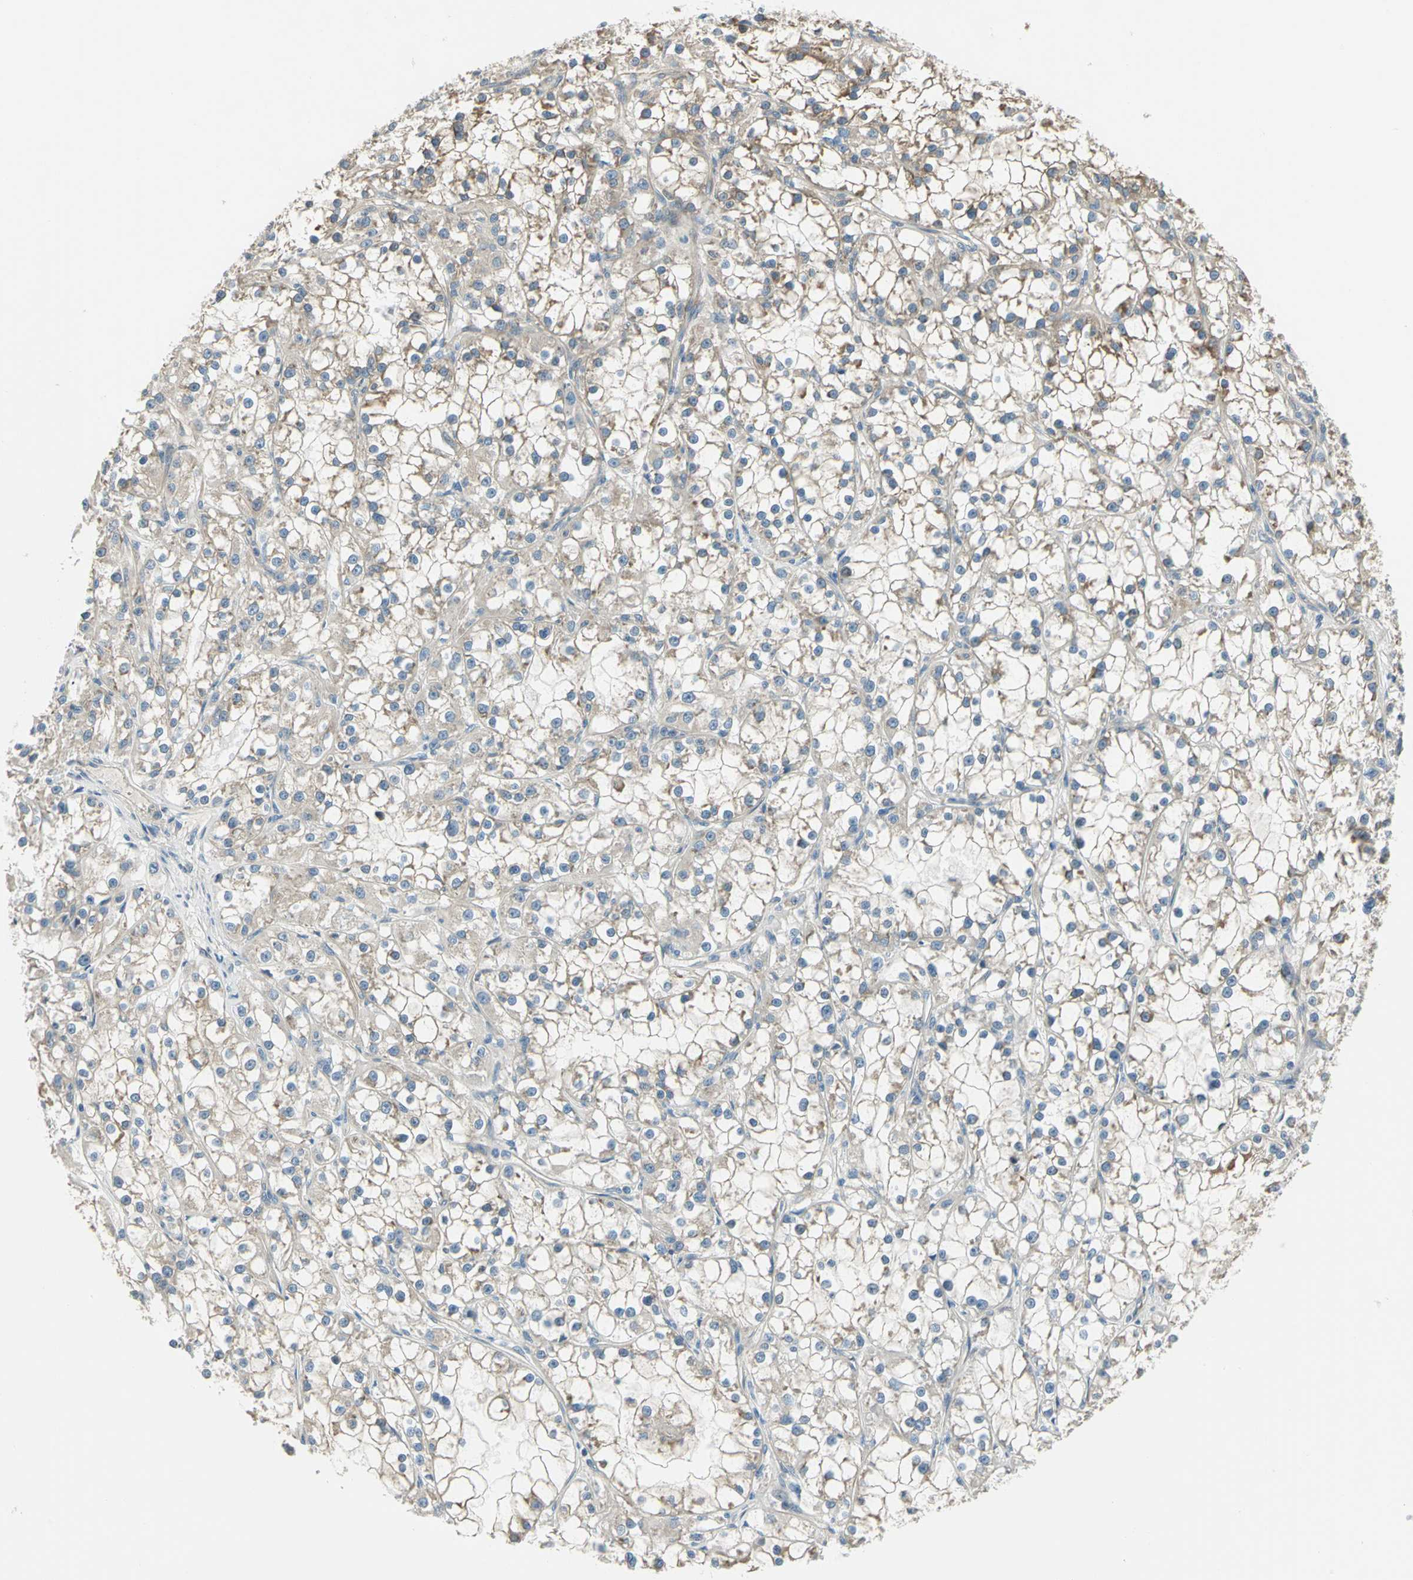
{"staining": {"intensity": "weak", "quantity": ">75%", "location": "cytoplasmic/membranous"}, "tissue": "renal cancer", "cell_type": "Tumor cells", "image_type": "cancer", "snomed": [{"axis": "morphology", "description": "Adenocarcinoma, NOS"}, {"axis": "topography", "description": "Kidney"}], "caption": "Immunohistochemical staining of renal cancer (adenocarcinoma) exhibits low levels of weak cytoplasmic/membranous protein staining in about >75% of tumor cells.", "gene": "PRKAA1", "patient": {"sex": "female", "age": 52}}